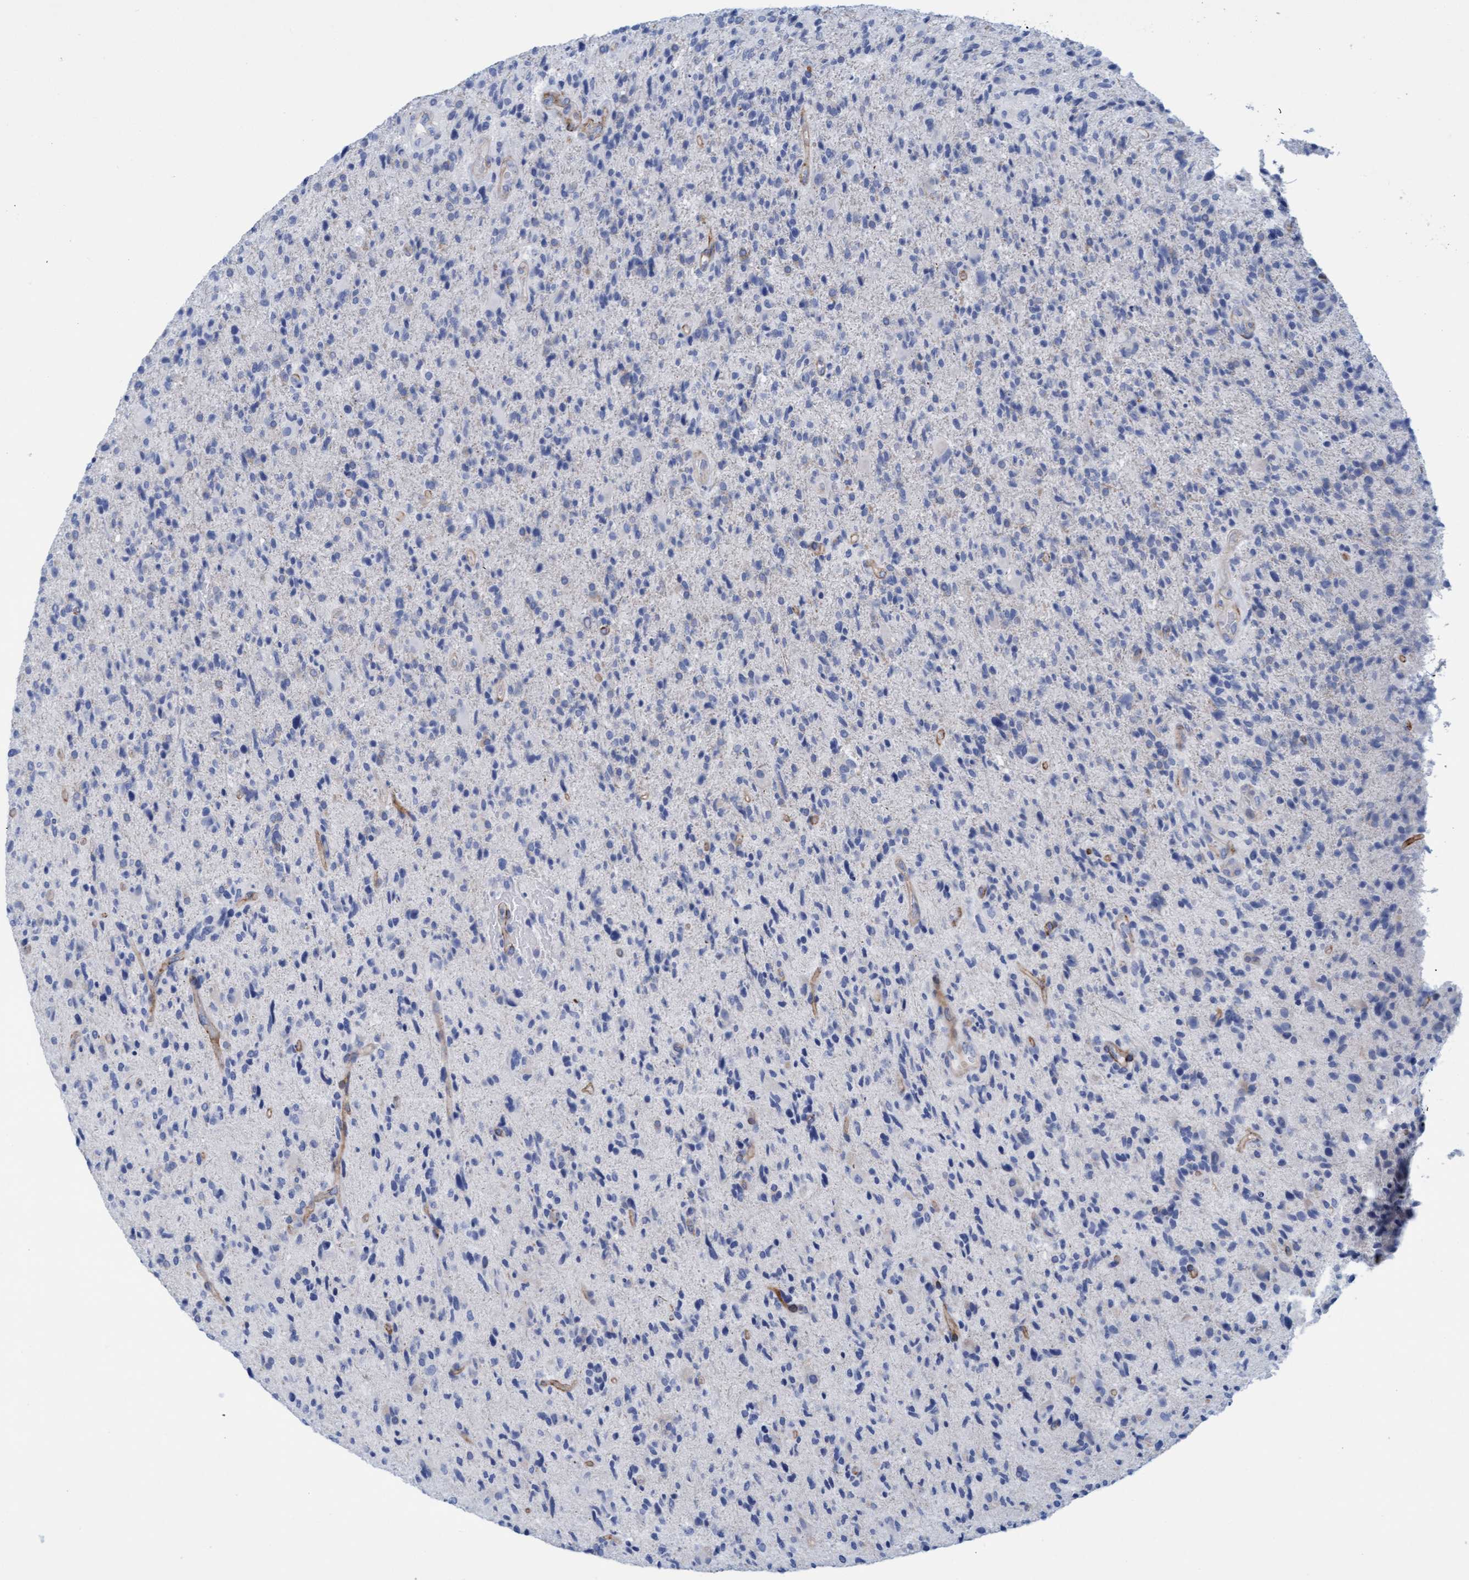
{"staining": {"intensity": "negative", "quantity": "none", "location": "none"}, "tissue": "glioma", "cell_type": "Tumor cells", "image_type": "cancer", "snomed": [{"axis": "morphology", "description": "Glioma, malignant, High grade"}, {"axis": "topography", "description": "Brain"}], "caption": "An IHC histopathology image of glioma is shown. There is no staining in tumor cells of glioma.", "gene": "MTFR1", "patient": {"sex": "male", "age": 72}}